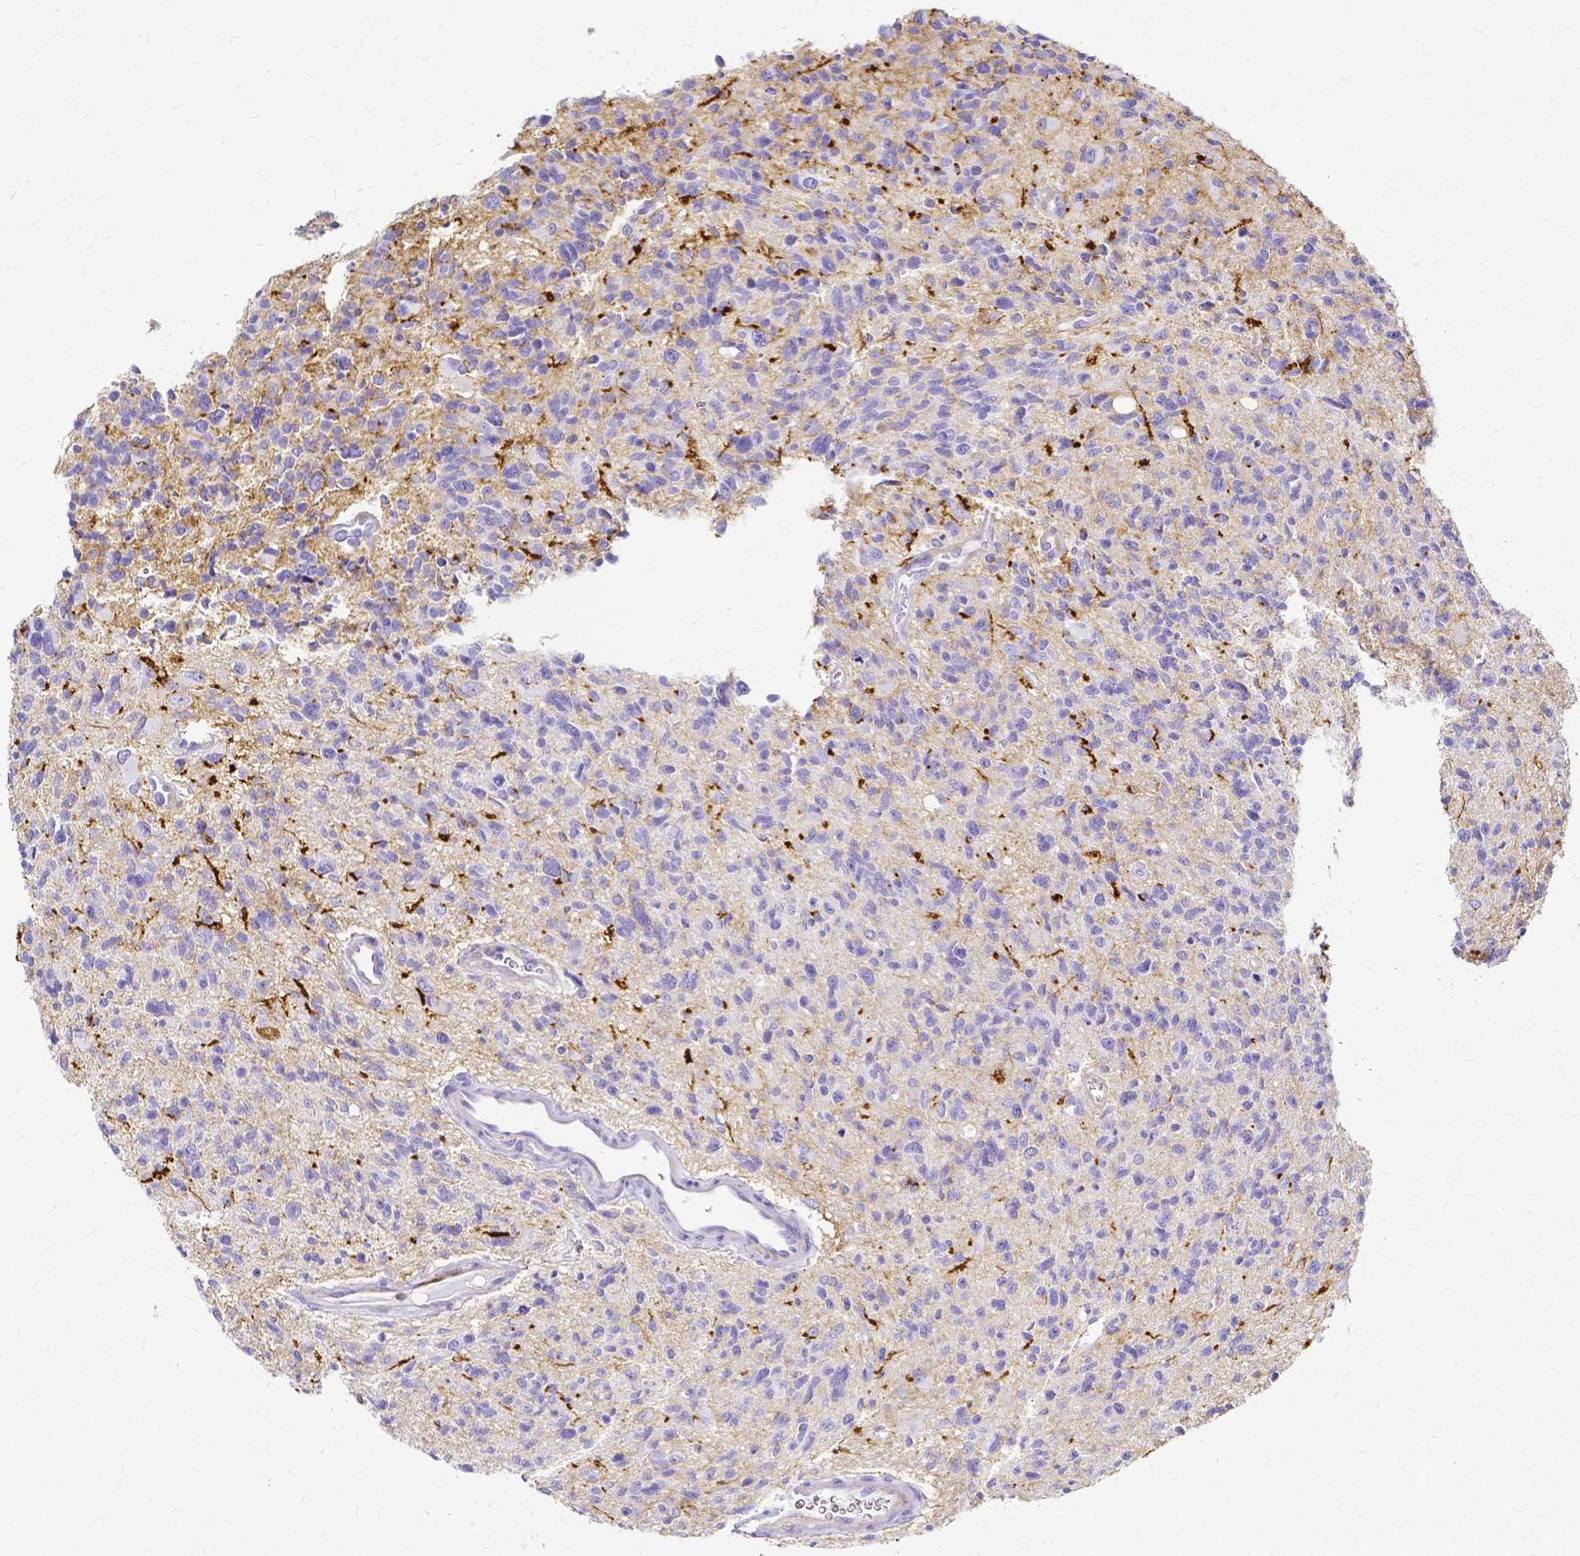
{"staining": {"intensity": "negative", "quantity": "none", "location": "none"}, "tissue": "glioma", "cell_type": "Tumor cells", "image_type": "cancer", "snomed": [{"axis": "morphology", "description": "Glioma, malignant, High grade"}, {"axis": "topography", "description": "Brain"}], "caption": "A photomicrograph of human high-grade glioma (malignant) is negative for staining in tumor cells. The staining was performed using DAB (3,3'-diaminobenzidine) to visualize the protein expression in brown, while the nuclei were stained in blue with hematoxylin (Magnification: 20x).", "gene": "HSPA12A", "patient": {"sex": "male", "age": 29}}